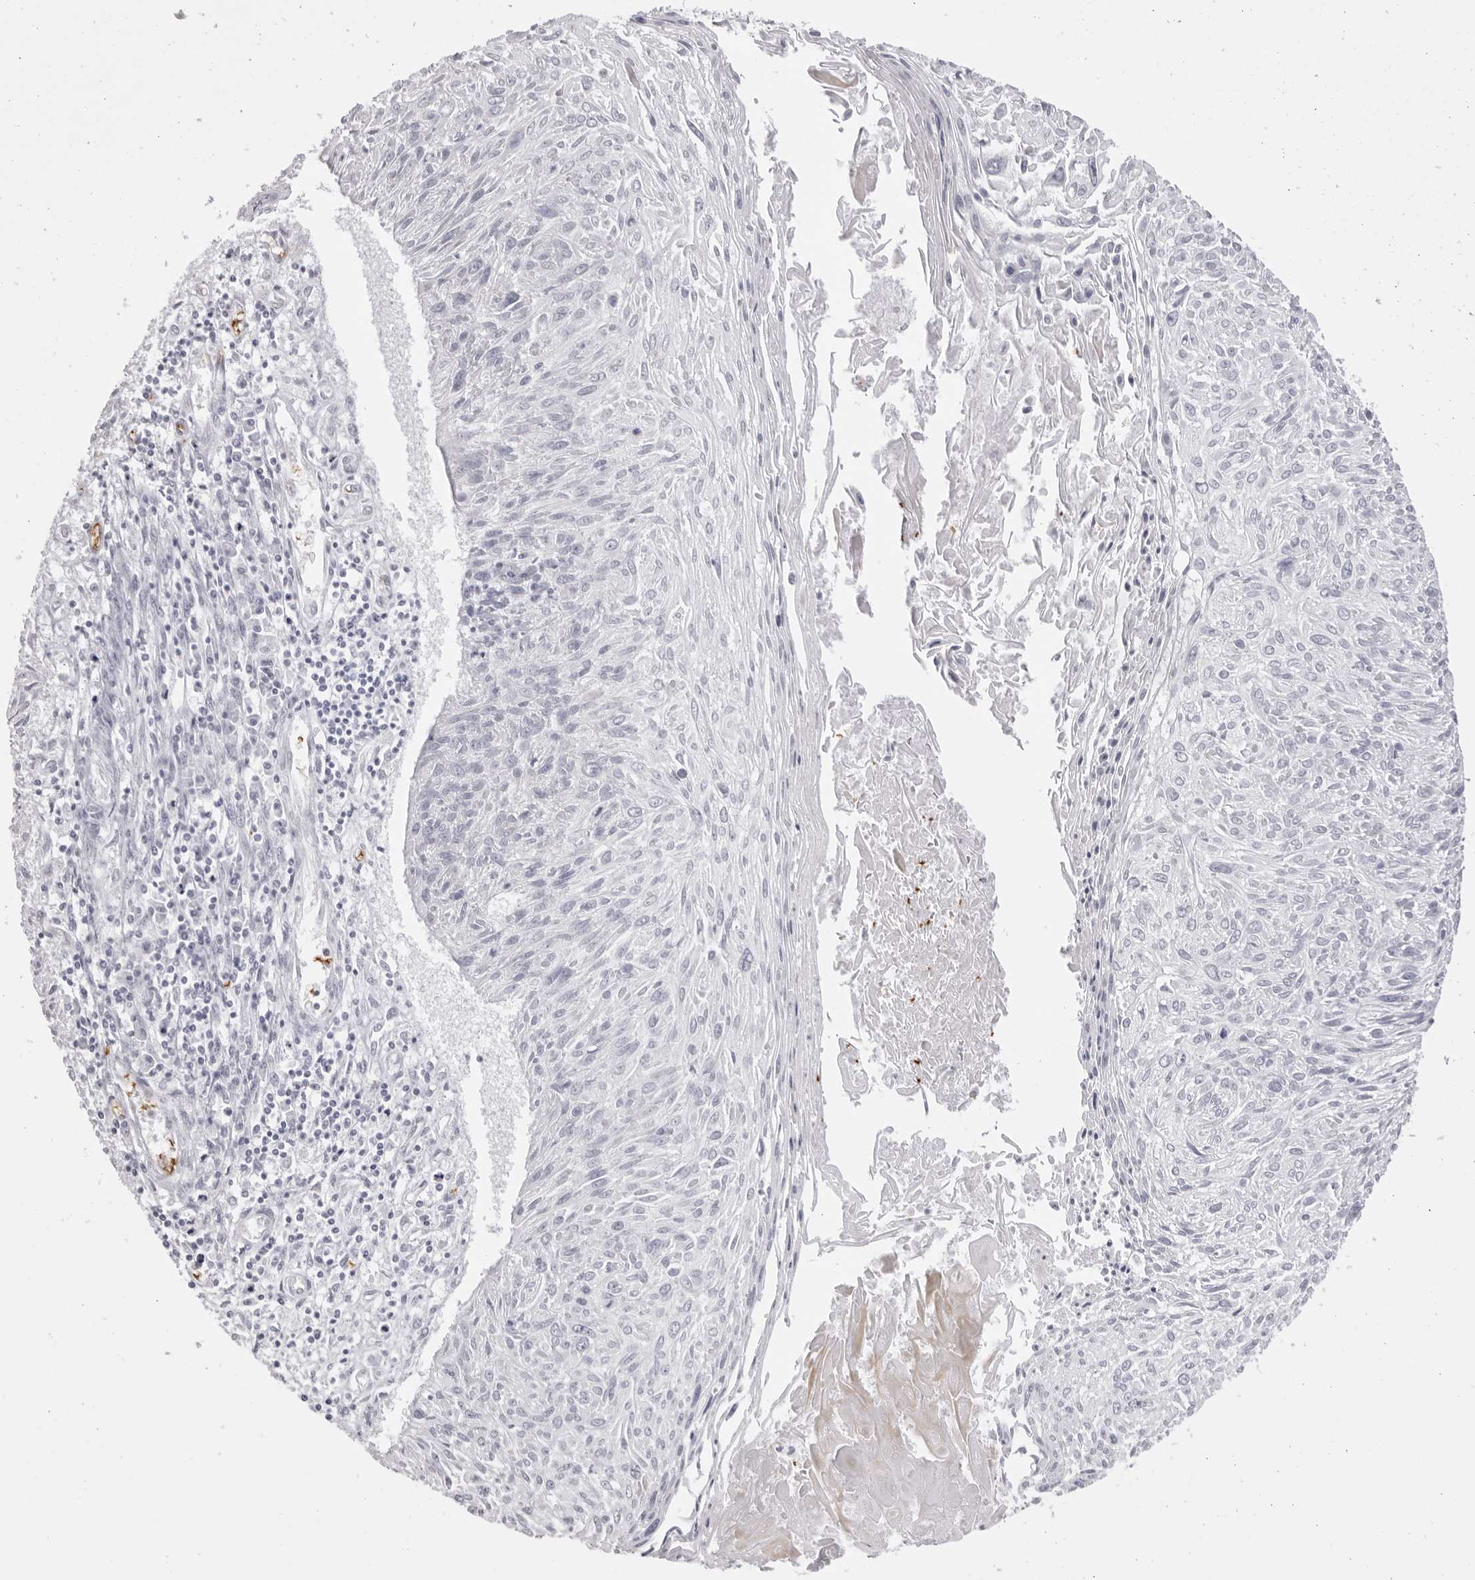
{"staining": {"intensity": "negative", "quantity": "none", "location": "none"}, "tissue": "cervical cancer", "cell_type": "Tumor cells", "image_type": "cancer", "snomed": [{"axis": "morphology", "description": "Squamous cell carcinoma, NOS"}, {"axis": "topography", "description": "Cervix"}], "caption": "Micrograph shows no protein positivity in tumor cells of squamous cell carcinoma (cervical) tissue.", "gene": "SPTA1", "patient": {"sex": "female", "age": 51}}